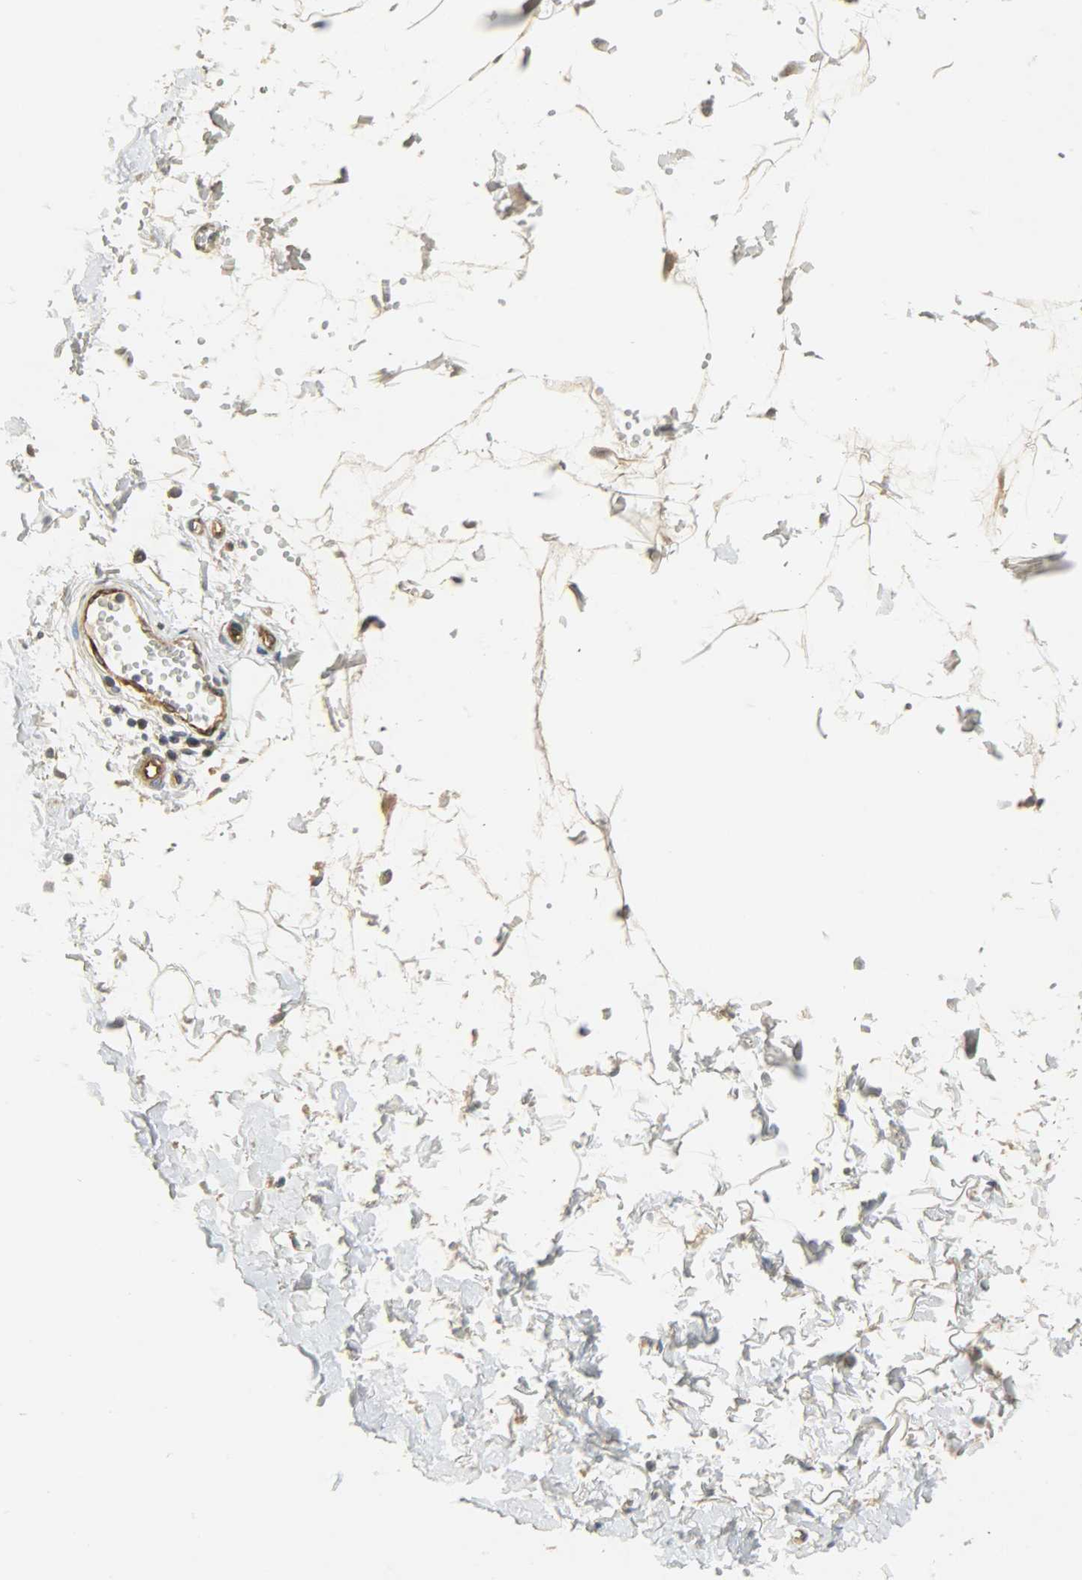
{"staining": {"intensity": "weak", "quantity": ">75%", "location": "cytoplasmic/membranous"}, "tissue": "adipose tissue", "cell_type": "Adipocytes", "image_type": "normal", "snomed": [{"axis": "morphology", "description": "Normal tissue, NOS"}, {"axis": "morphology", "description": "Inflammation, NOS"}, {"axis": "topography", "description": "Salivary gland"}, {"axis": "topography", "description": "Peripheral nerve tissue"}], "caption": "DAB (3,3'-diaminobenzidine) immunohistochemical staining of unremarkable adipose tissue shows weak cytoplasmic/membranous protein positivity in about >75% of adipocytes. Immunohistochemistry (ihc) stains the protein in brown and the nuclei are stained blue.", "gene": "KIAA1217", "patient": {"sex": "female", "age": 75}}